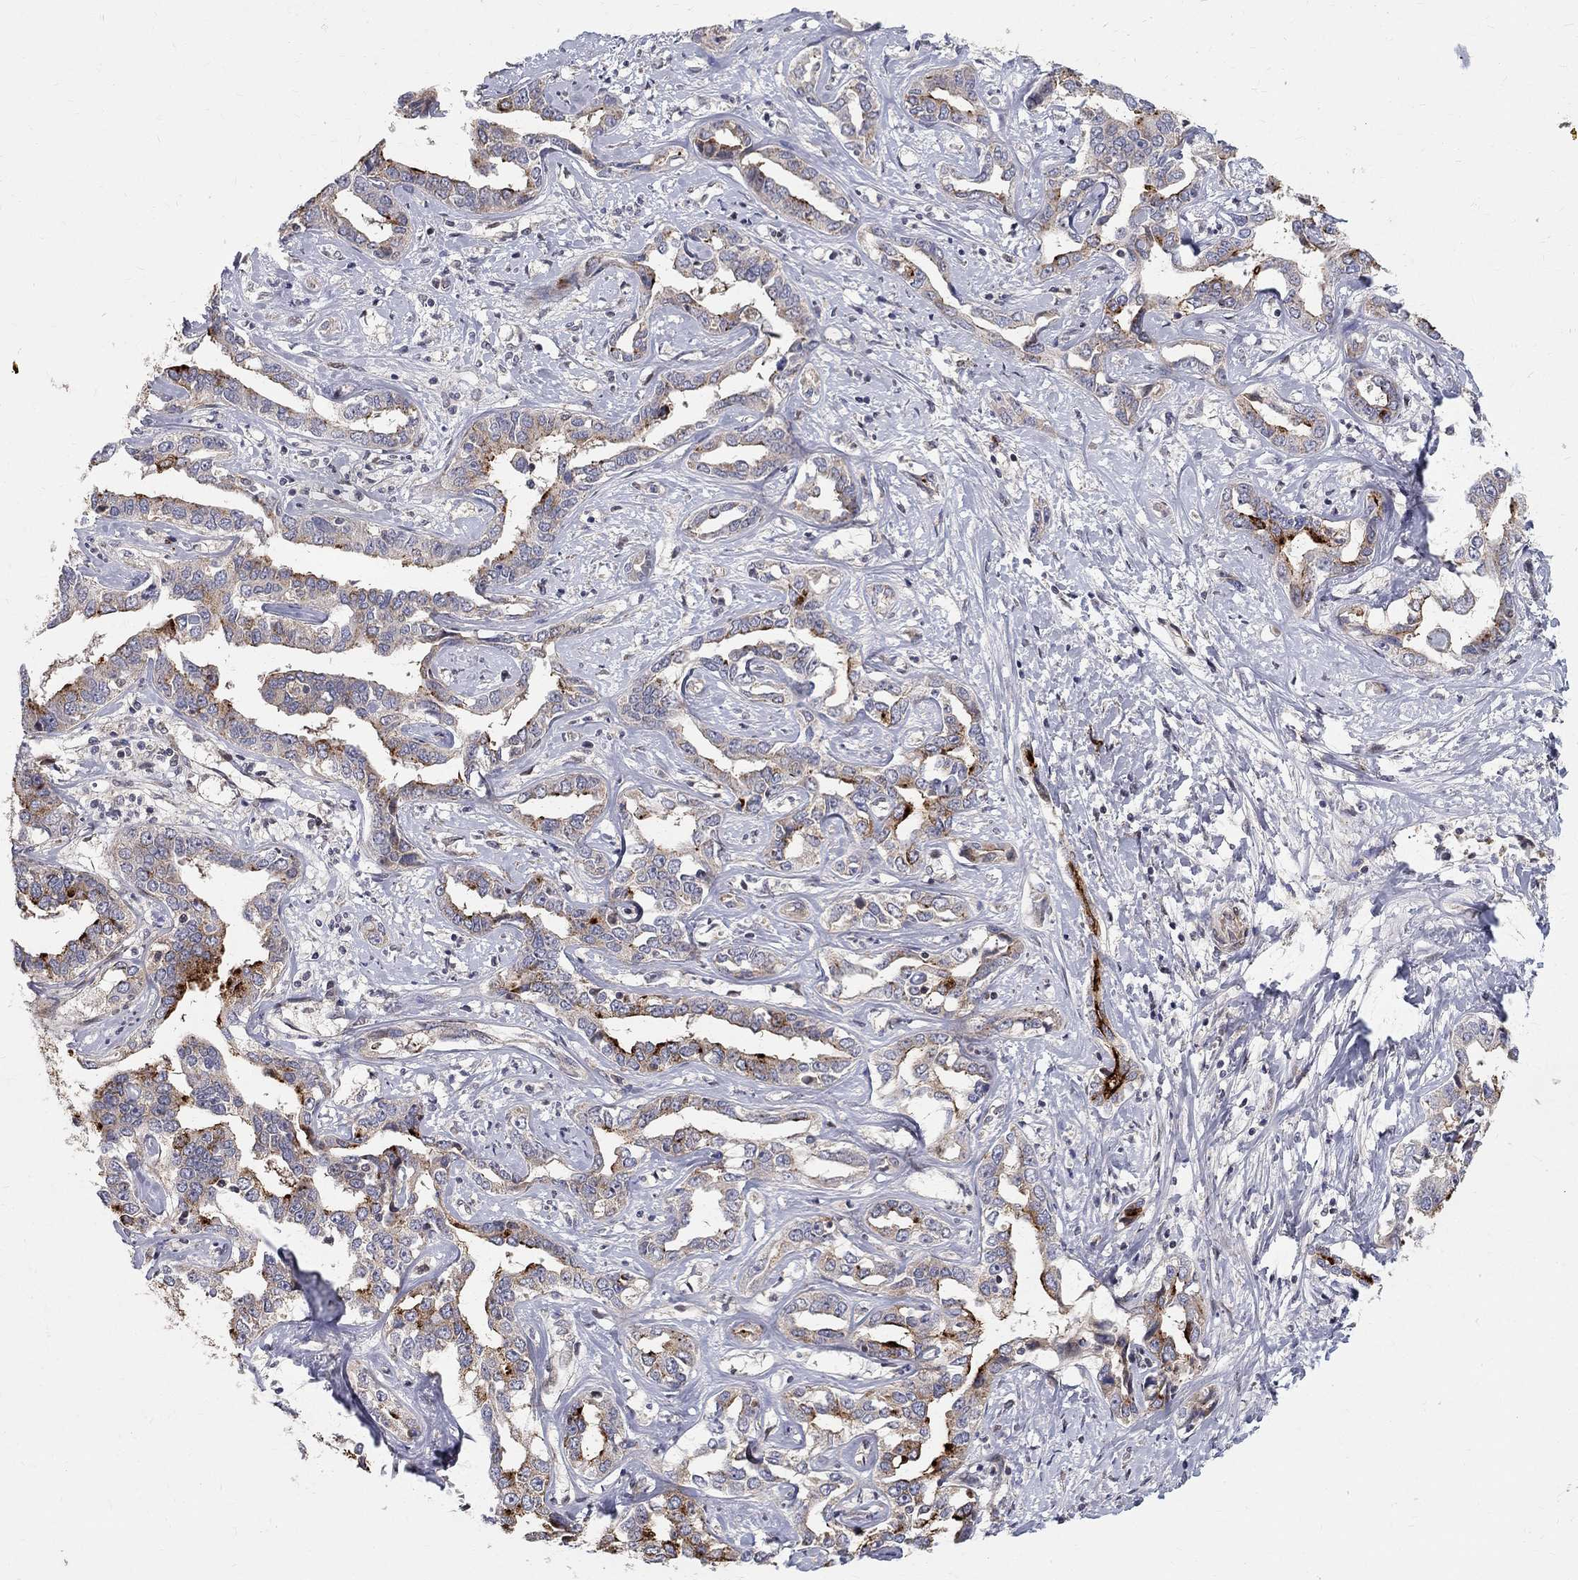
{"staining": {"intensity": "strong", "quantity": "<25%", "location": "cytoplasmic/membranous"}, "tissue": "liver cancer", "cell_type": "Tumor cells", "image_type": "cancer", "snomed": [{"axis": "morphology", "description": "Cholangiocarcinoma"}, {"axis": "topography", "description": "Liver"}], "caption": "This is an image of immunohistochemistry staining of cholangiocarcinoma (liver), which shows strong positivity in the cytoplasmic/membranous of tumor cells.", "gene": "WDR19", "patient": {"sex": "male", "age": 59}}